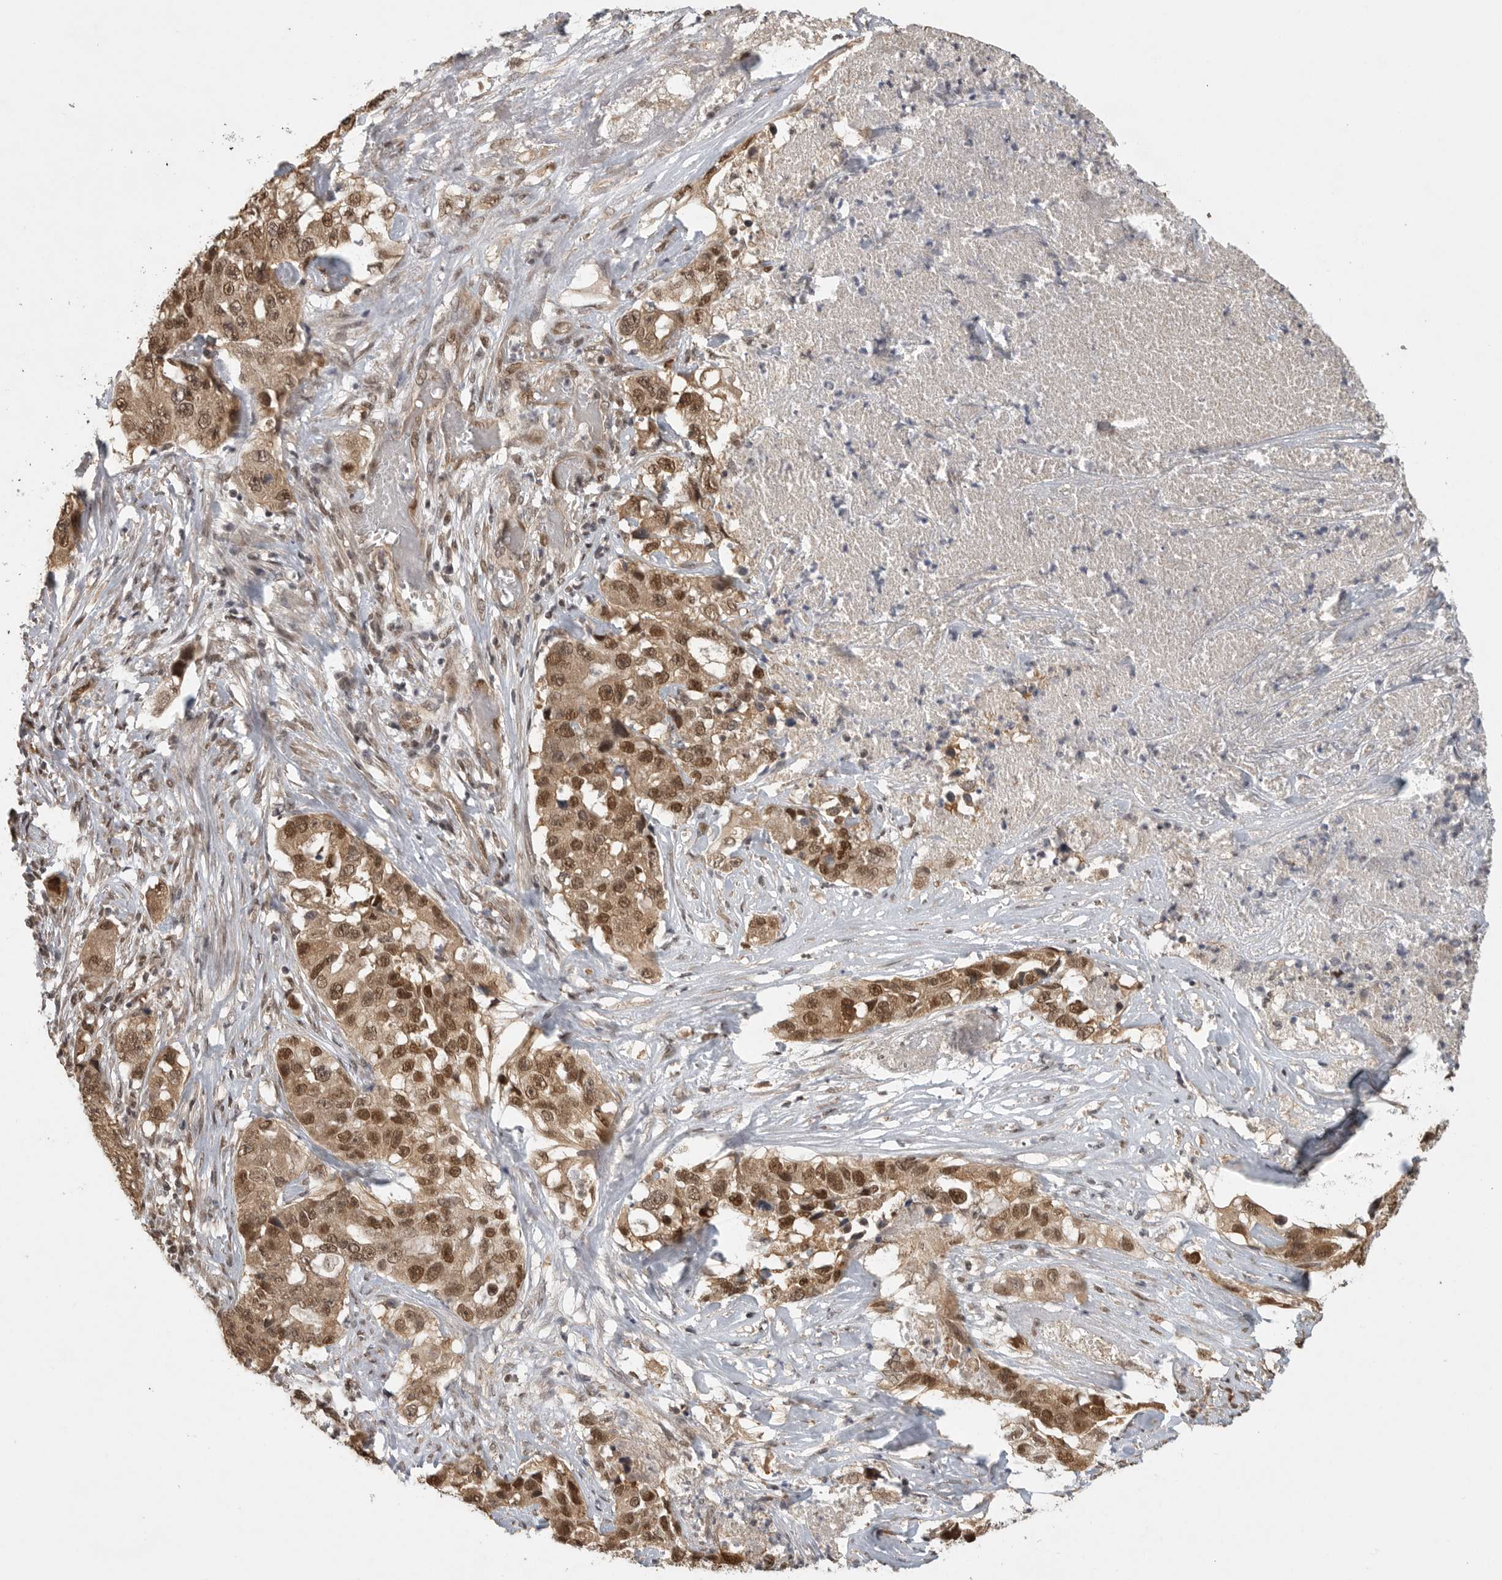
{"staining": {"intensity": "moderate", "quantity": ">75%", "location": "cytoplasmic/membranous,nuclear"}, "tissue": "lung cancer", "cell_type": "Tumor cells", "image_type": "cancer", "snomed": [{"axis": "morphology", "description": "Adenocarcinoma, NOS"}, {"axis": "topography", "description": "Lung"}], "caption": "Immunohistochemical staining of human adenocarcinoma (lung) shows medium levels of moderate cytoplasmic/membranous and nuclear protein staining in about >75% of tumor cells.", "gene": "DFFA", "patient": {"sex": "female", "age": 51}}